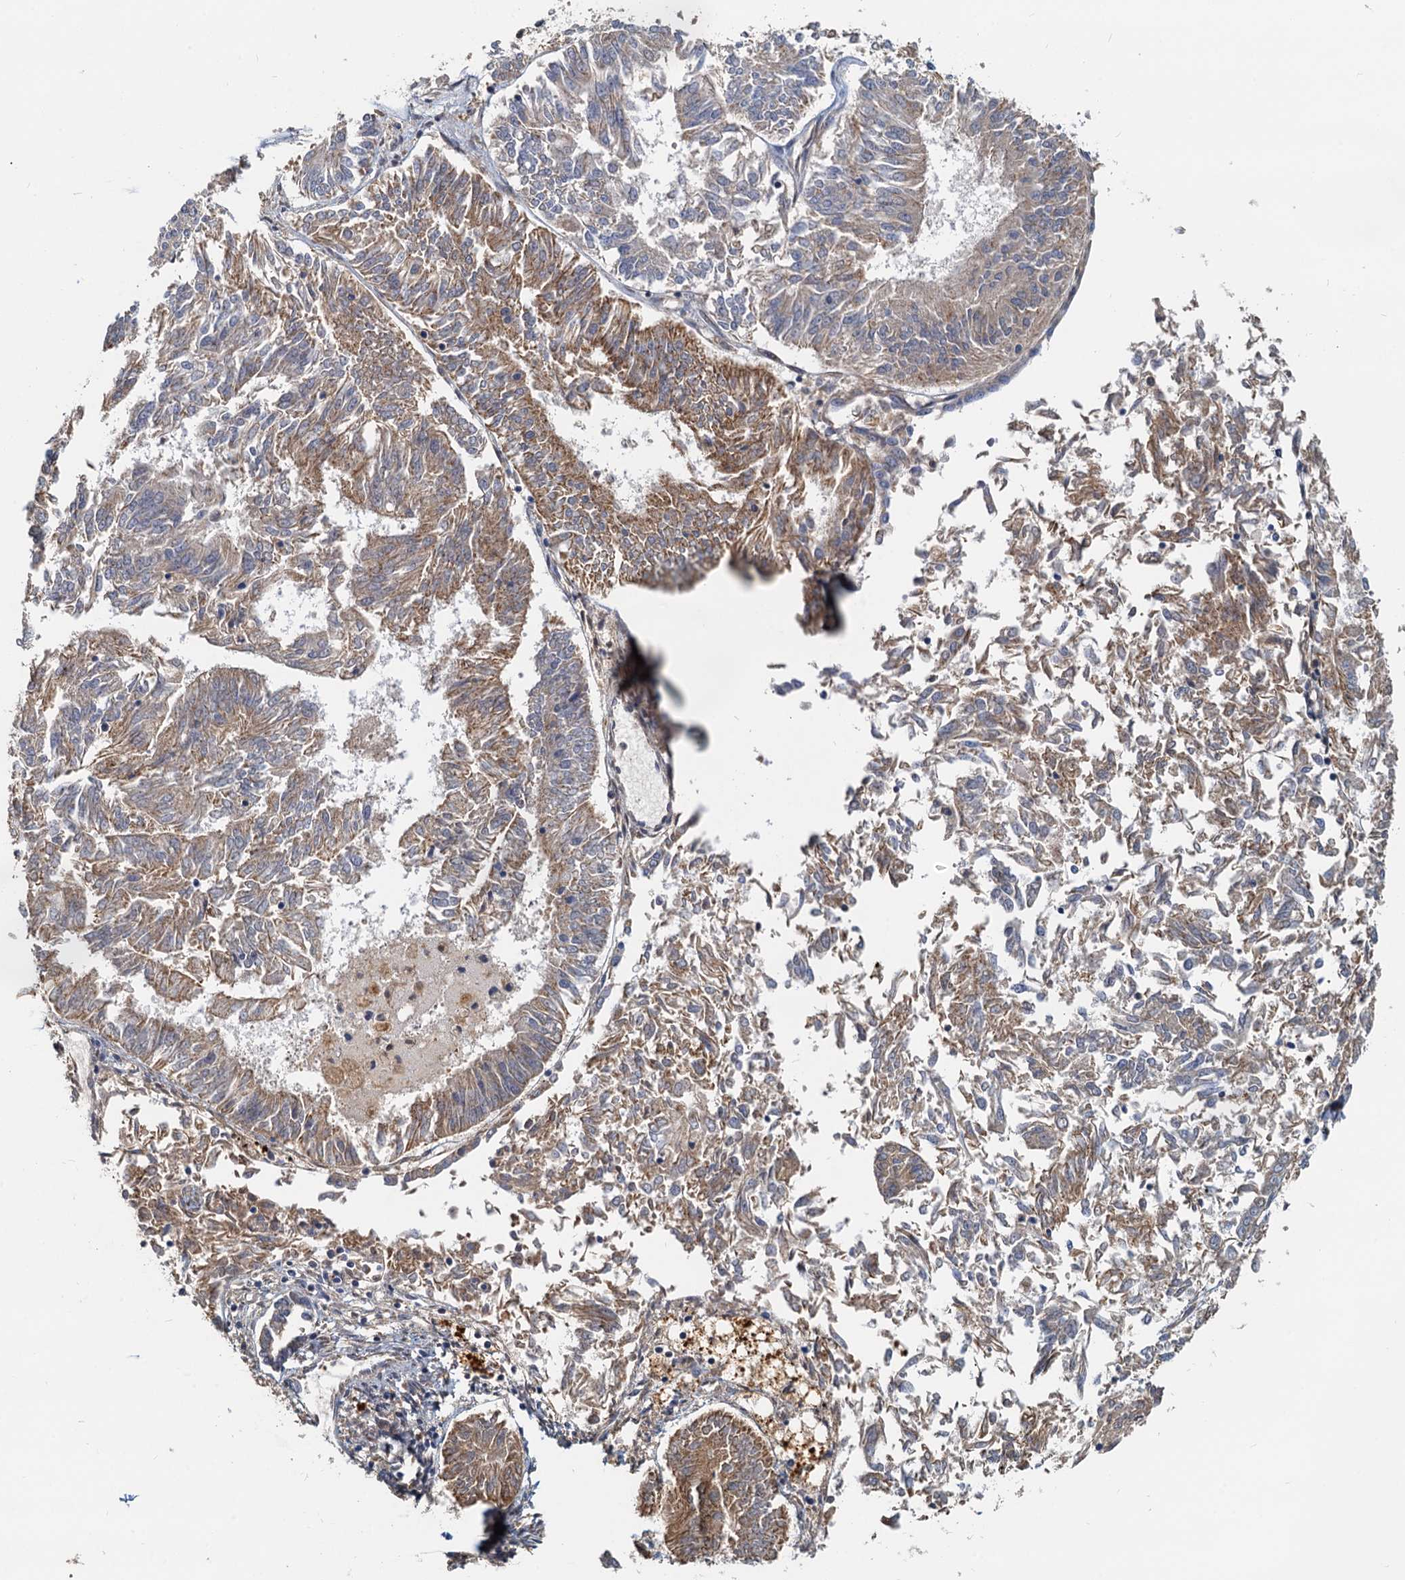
{"staining": {"intensity": "weak", "quantity": ">75%", "location": "cytoplasmic/membranous"}, "tissue": "endometrial cancer", "cell_type": "Tumor cells", "image_type": "cancer", "snomed": [{"axis": "morphology", "description": "Adenocarcinoma, NOS"}, {"axis": "topography", "description": "Endometrium"}], "caption": "A high-resolution histopathology image shows immunohistochemistry staining of endometrial cancer, which shows weak cytoplasmic/membranous expression in about >75% of tumor cells.", "gene": "TOLLIP", "patient": {"sex": "female", "age": 58}}